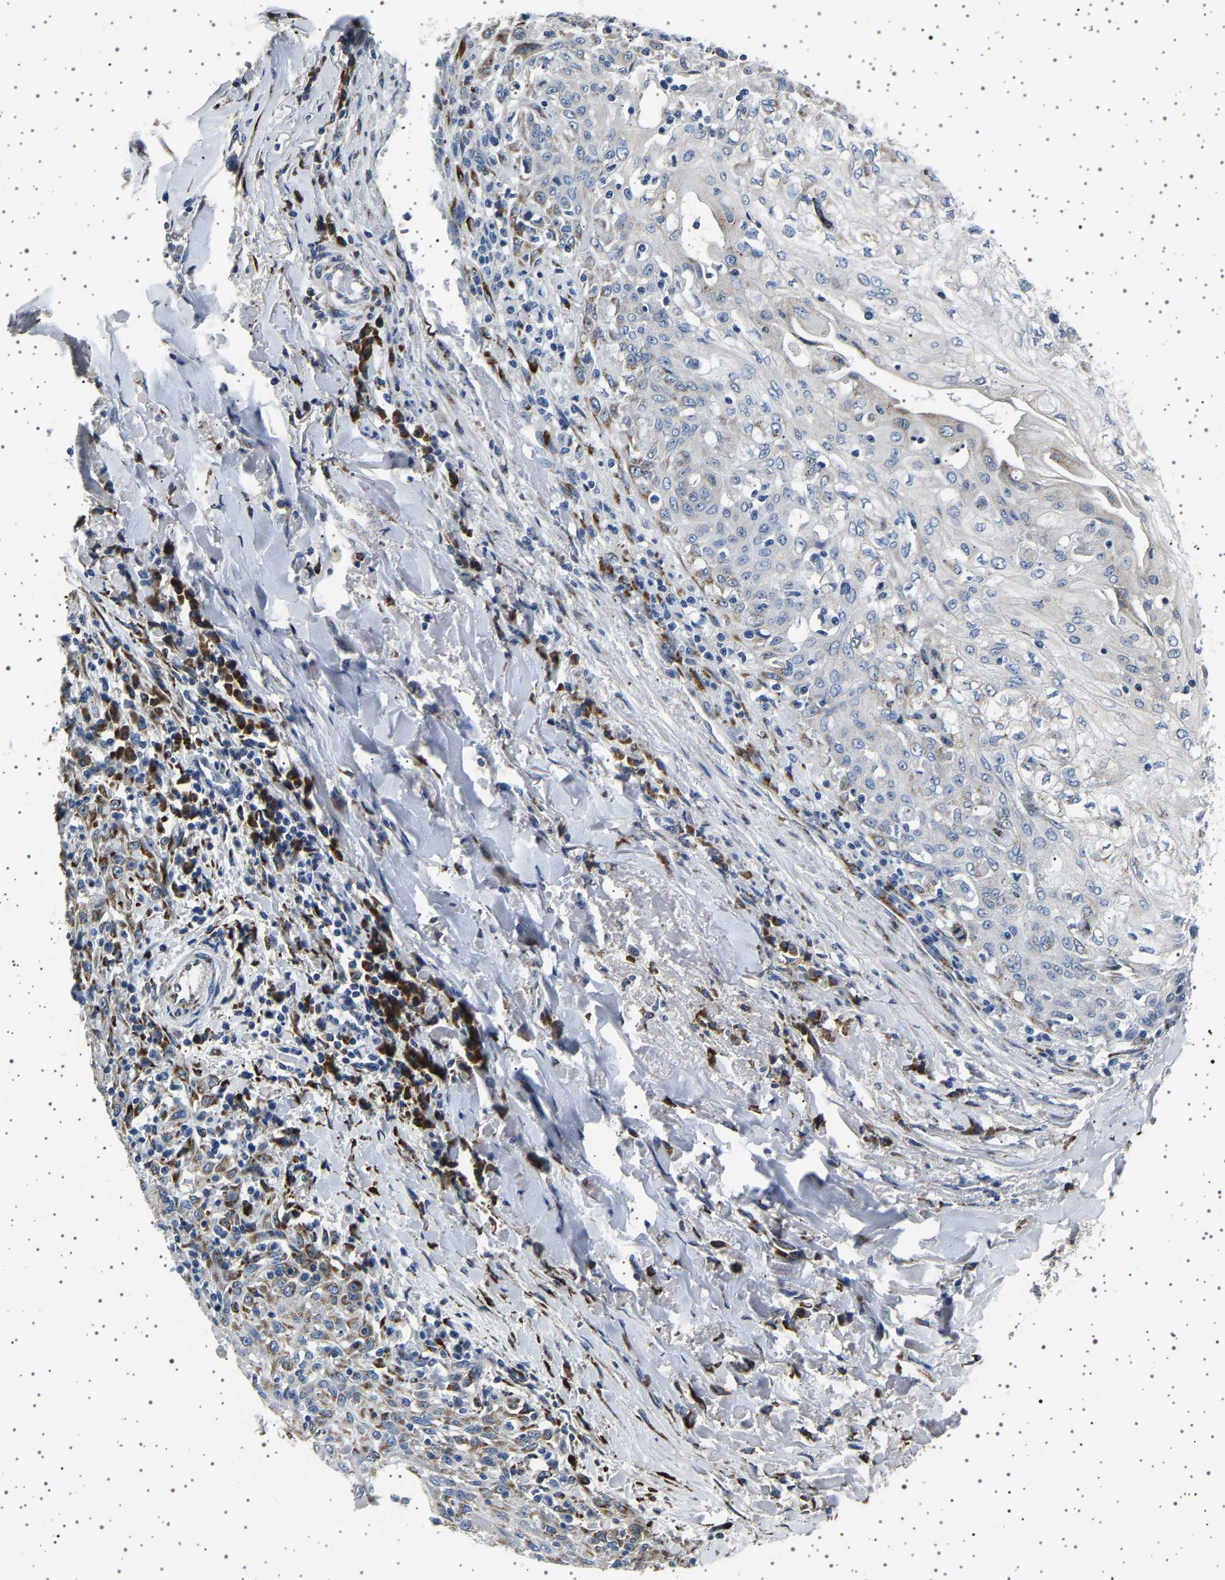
{"staining": {"intensity": "moderate", "quantity": "25%-75%", "location": "cytoplasmic/membranous"}, "tissue": "skin cancer", "cell_type": "Tumor cells", "image_type": "cancer", "snomed": [{"axis": "morphology", "description": "Squamous cell carcinoma, NOS"}, {"axis": "morphology", "description": "Squamous cell carcinoma, metastatic, NOS"}, {"axis": "topography", "description": "Skin"}, {"axis": "topography", "description": "Lymph node"}], "caption": "High-magnification brightfield microscopy of skin cancer (metastatic squamous cell carcinoma) stained with DAB (3,3'-diaminobenzidine) (brown) and counterstained with hematoxylin (blue). tumor cells exhibit moderate cytoplasmic/membranous staining is seen in approximately25%-75% of cells.", "gene": "FTCD", "patient": {"sex": "male", "age": 75}}